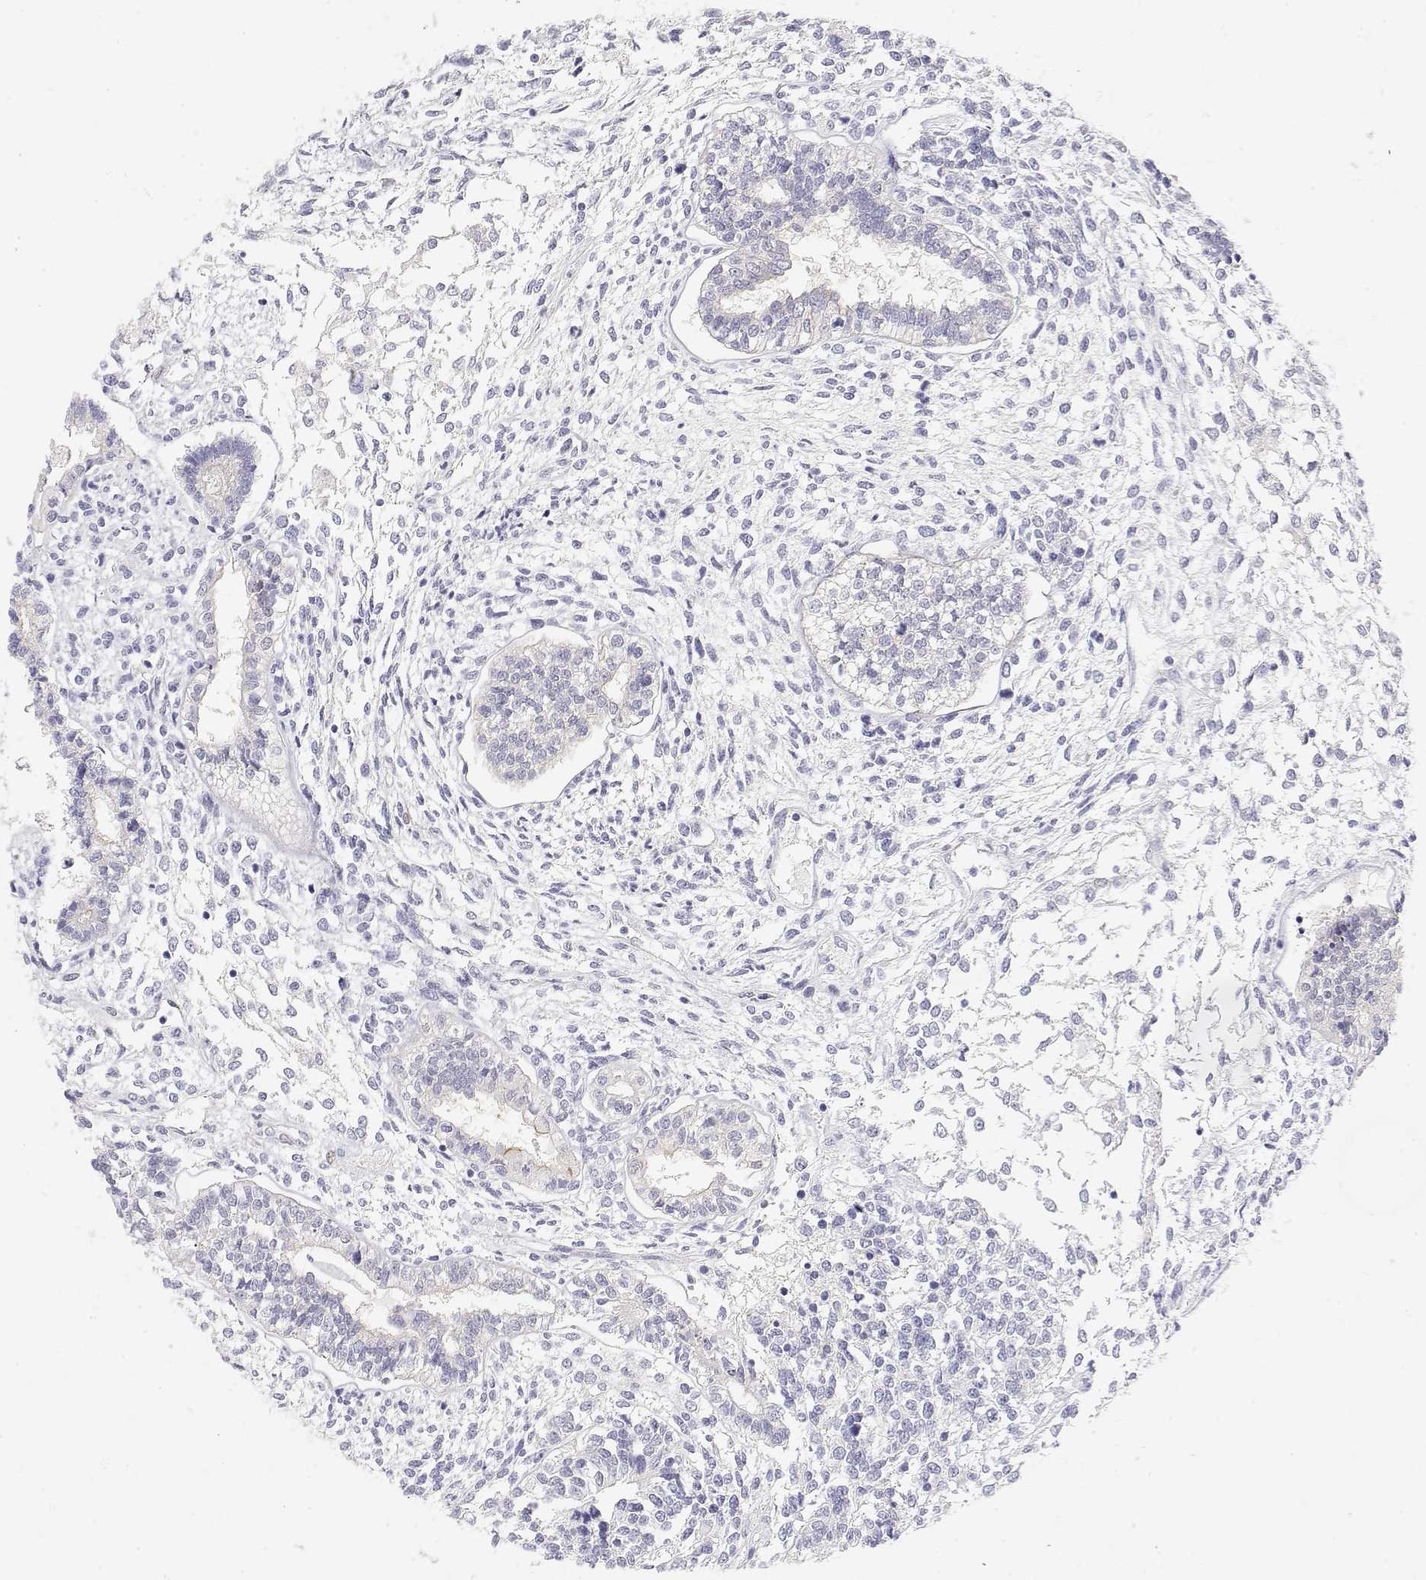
{"staining": {"intensity": "negative", "quantity": "none", "location": "none"}, "tissue": "testis cancer", "cell_type": "Tumor cells", "image_type": "cancer", "snomed": [{"axis": "morphology", "description": "Carcinoma, Embryonal, NOS"}, {"axis": "topography", "description": "Testis"}], "caption": "Micrograph shows no protein expression in tumor cells of testis cancer (embryonal carcinoma) tissue.", "gene": "MISP", "patient": {"sex": "male", "age": 37}}